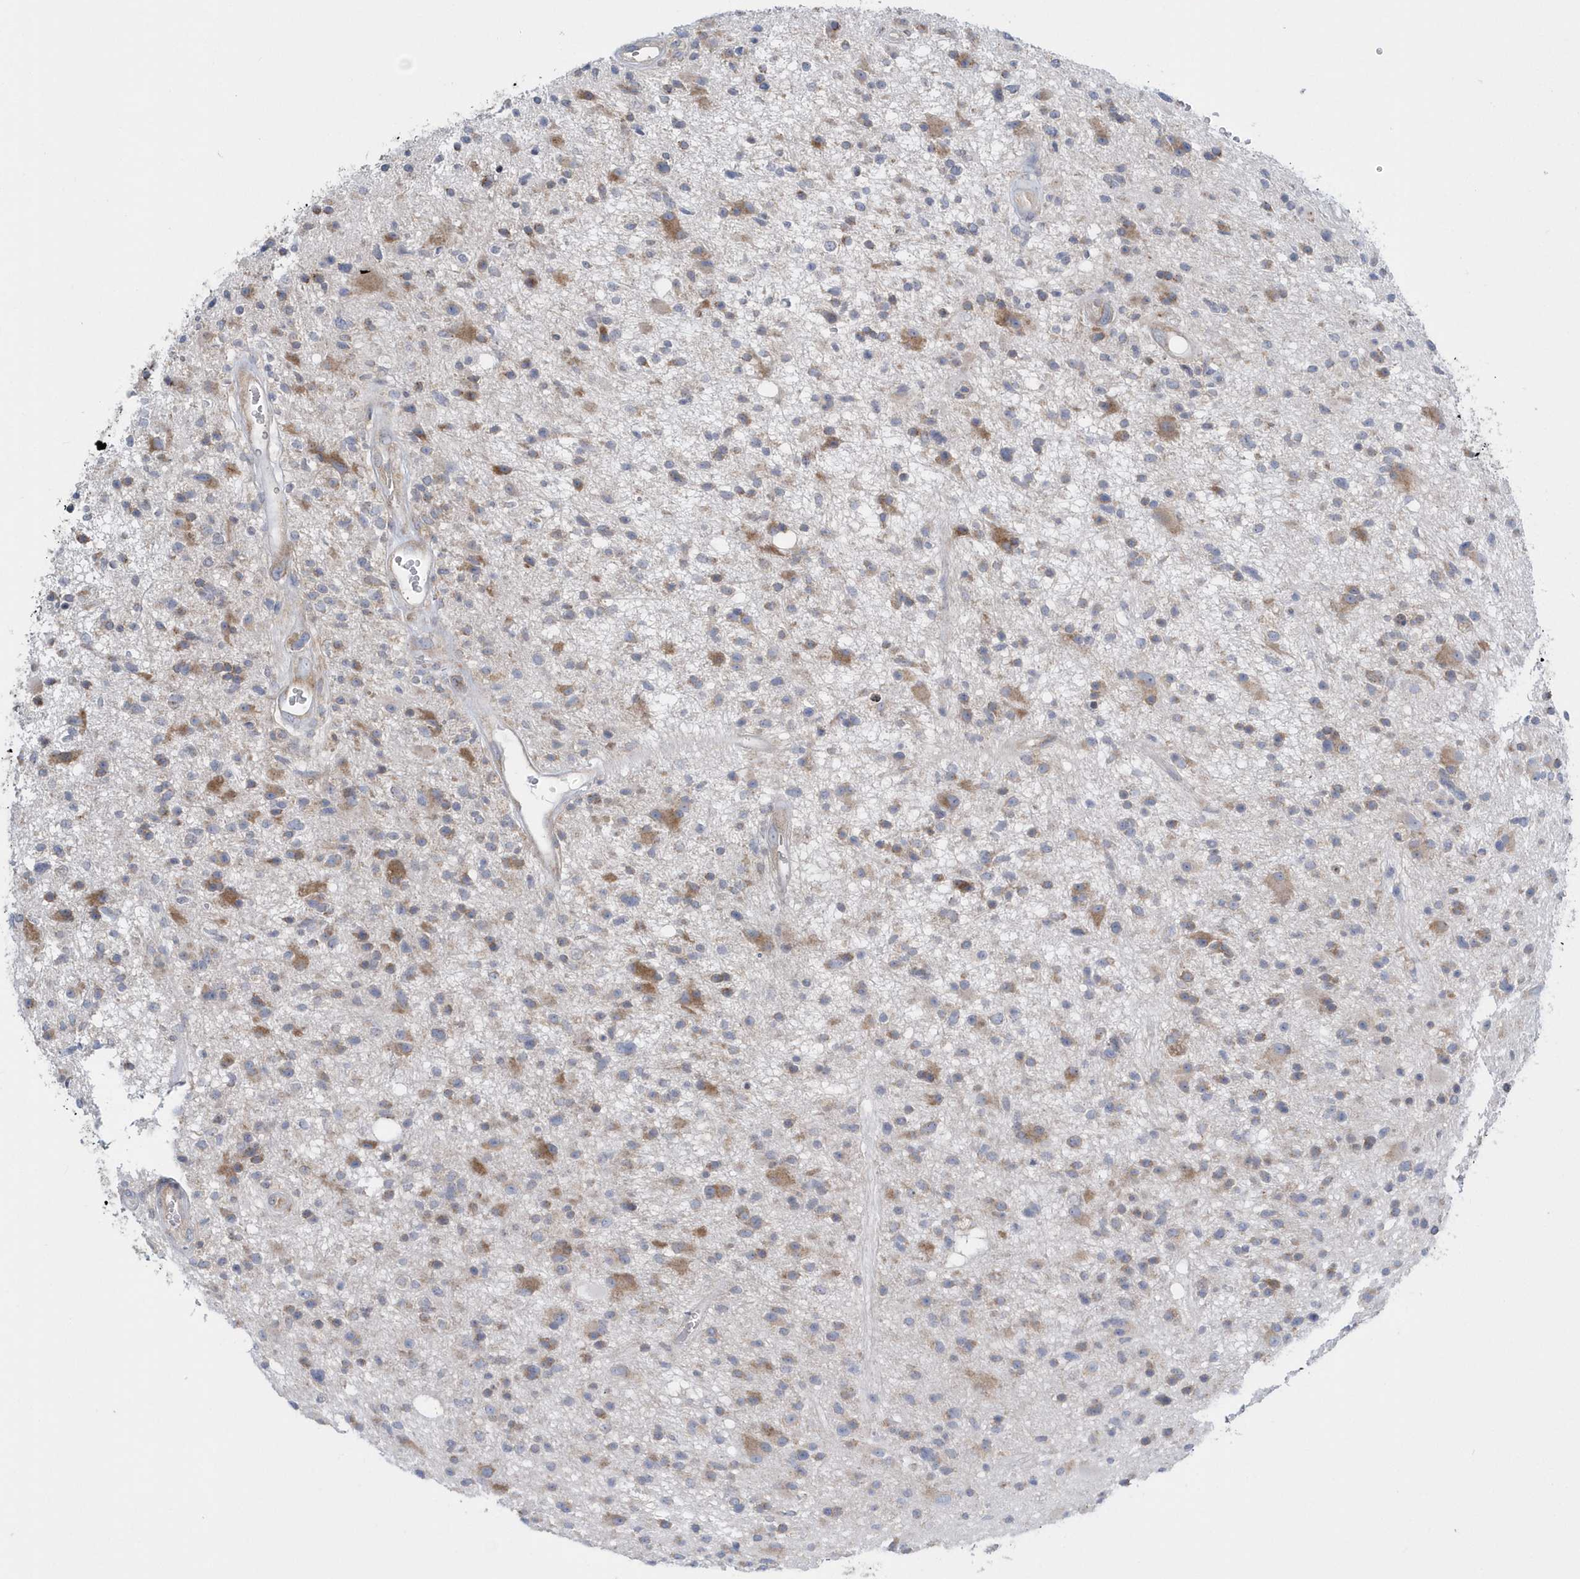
{"staining": {"intensity": "negative", "quantity": "none", "location": "none"}, "tissue": "glioma", "cell_type": "Tumor cells", "image_type": "cancer", "snomed": [{"axis": "morphology", "description": "Glioma, malignant, High grade"}, {"axis": "topography", "description": "Brain"}], "caption": "The micrograph reveals no staining of tumor cells in glioma.", "gene": "EIF3C", "patient": {"sex": "male", "age": 33}}